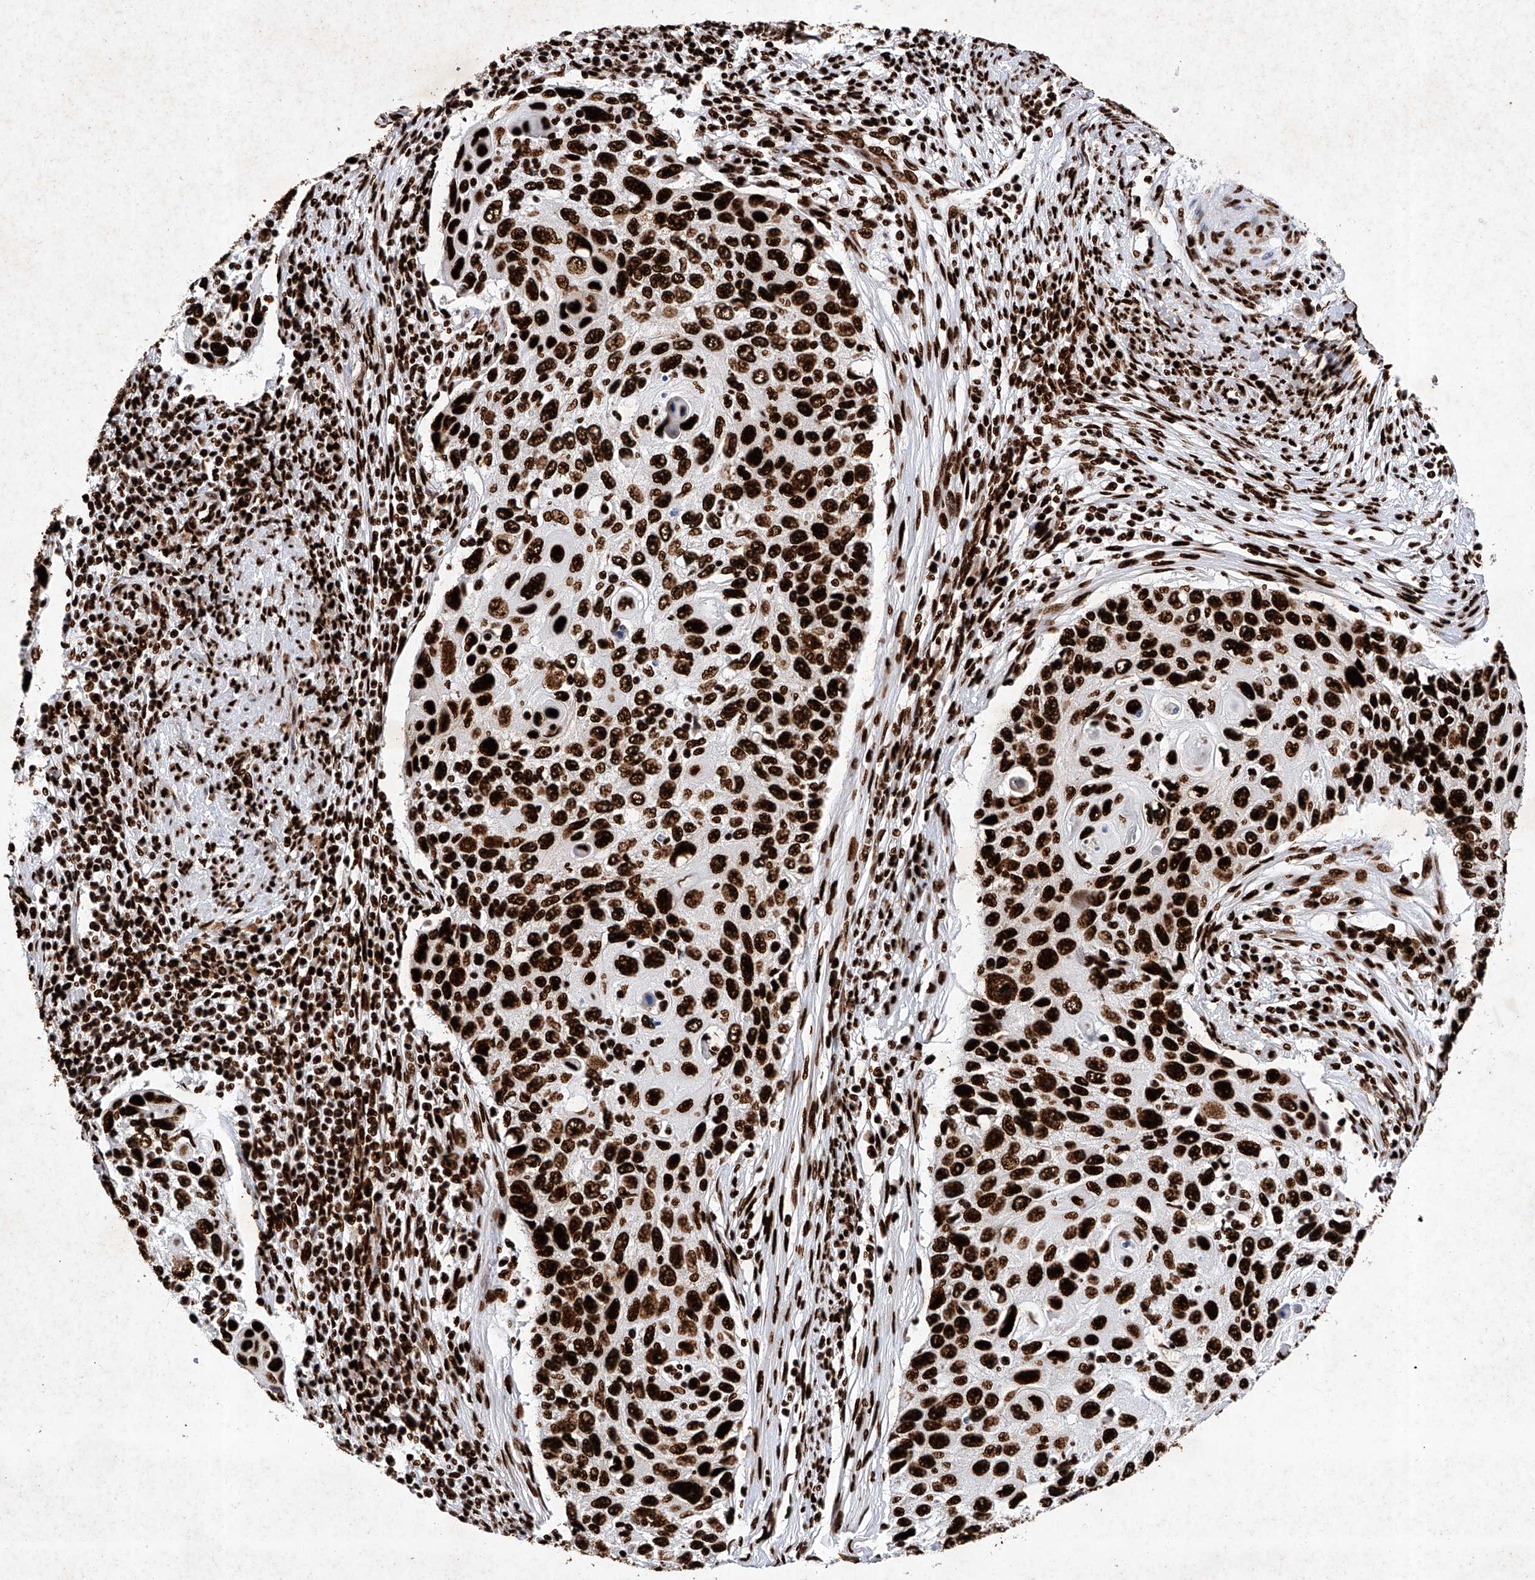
{"staining": {"intensity": "strong", "quantity": ">75%", "location": "nuclear"}, "tissue": "cervical cancer", "cell_type": "Tumor cells", "image_type": "cancer", "snomed": [{"axis": "morphology", "description": "Squamous cell carcinoma, NOS"}, {"axis": "topography", "description": "Cervix"}], "caption": "Protein staining shows strong nuclear staining in about >75% of tumor cells in cervical cancer (squamous cell carcinoma).", "gene": "SRSF6", "patient": {"sex": "female", "age": 70}}